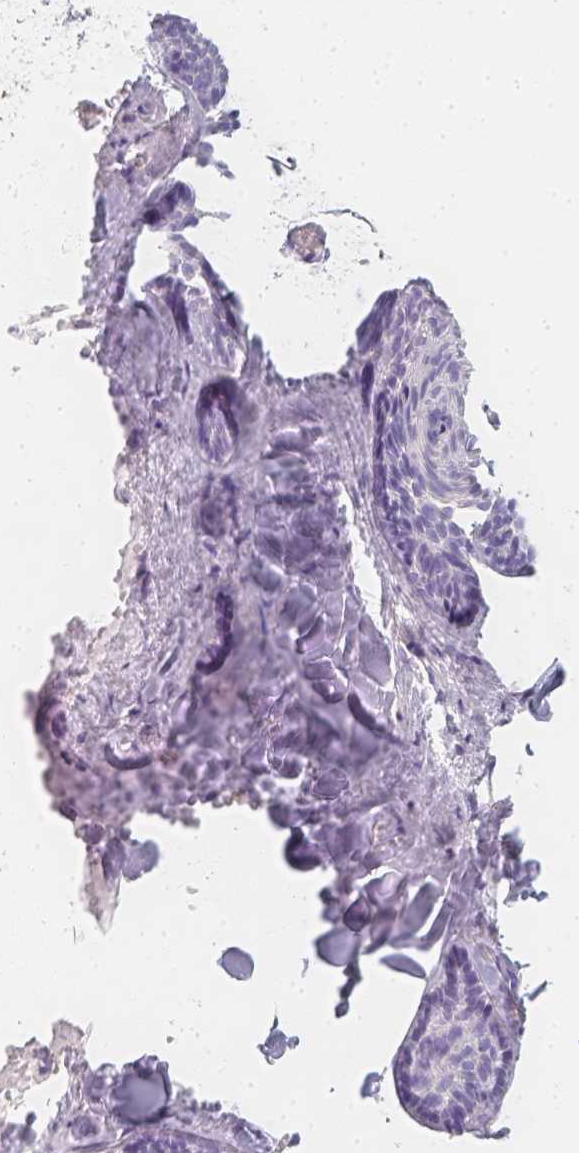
{"staining": {"intensity": "negative", "quantity": "none", "location": "none"}, "tissue": "skin cancer", "cell_type": "Tumor cells", "image_type": "cancer", "snomed": [{"axis": "morphology", "description": "Basal cell carcinoma"}, {"axis": "topography", "description": "Skin"}], "caption": "A photomicrograph of skin cancer (basal cell carcinoma) stained for a protein reveals no brown staining in tumor cells. (Brightfield microscopy of DAB (3,3'-diaminobenzidine) immunohistochemistry at high magnification).", "gene": "SLC18A1", "patient": {"sex": "male", "age": 81}}